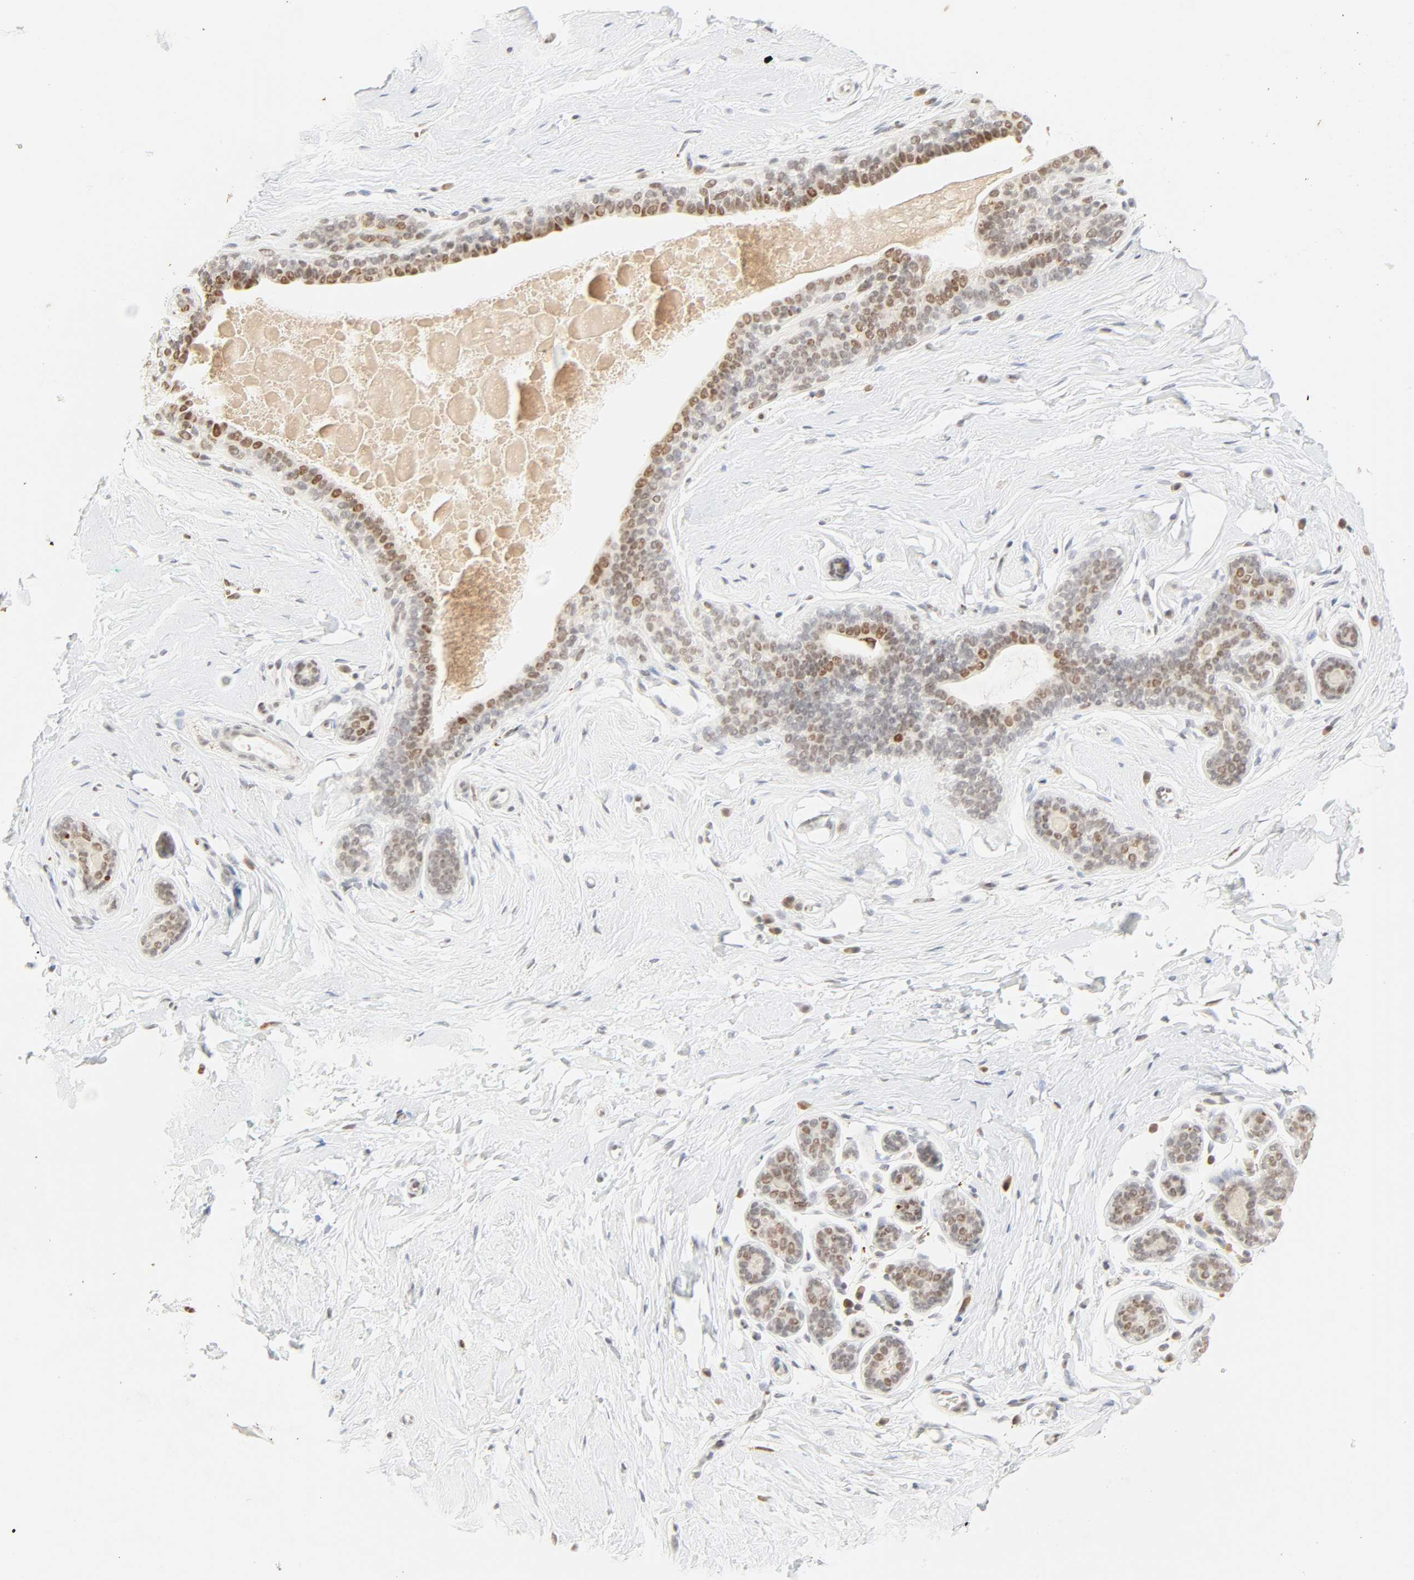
{"staining": {"intensity": "strong", "quantity": ">75%", "location": "nuclear"}, "tissue": "breast", "cell_type": "Glandular cells", "image_type": "normal", "snomed": [{"axis": "morphology", "description": "Normal tissue, NOS"}, {"axis": "topography", "description": "Breast"}], "caption": "This histopathology image demonstrates normal breast stained with immunohistochemistry to label a protein in brown. The nuclear of glandular cells show strong positivity for the protein. Nuclei are counter-stained blue.", "gene": "DAZAP1", "patient": {"sex": "female", "age": 52}}